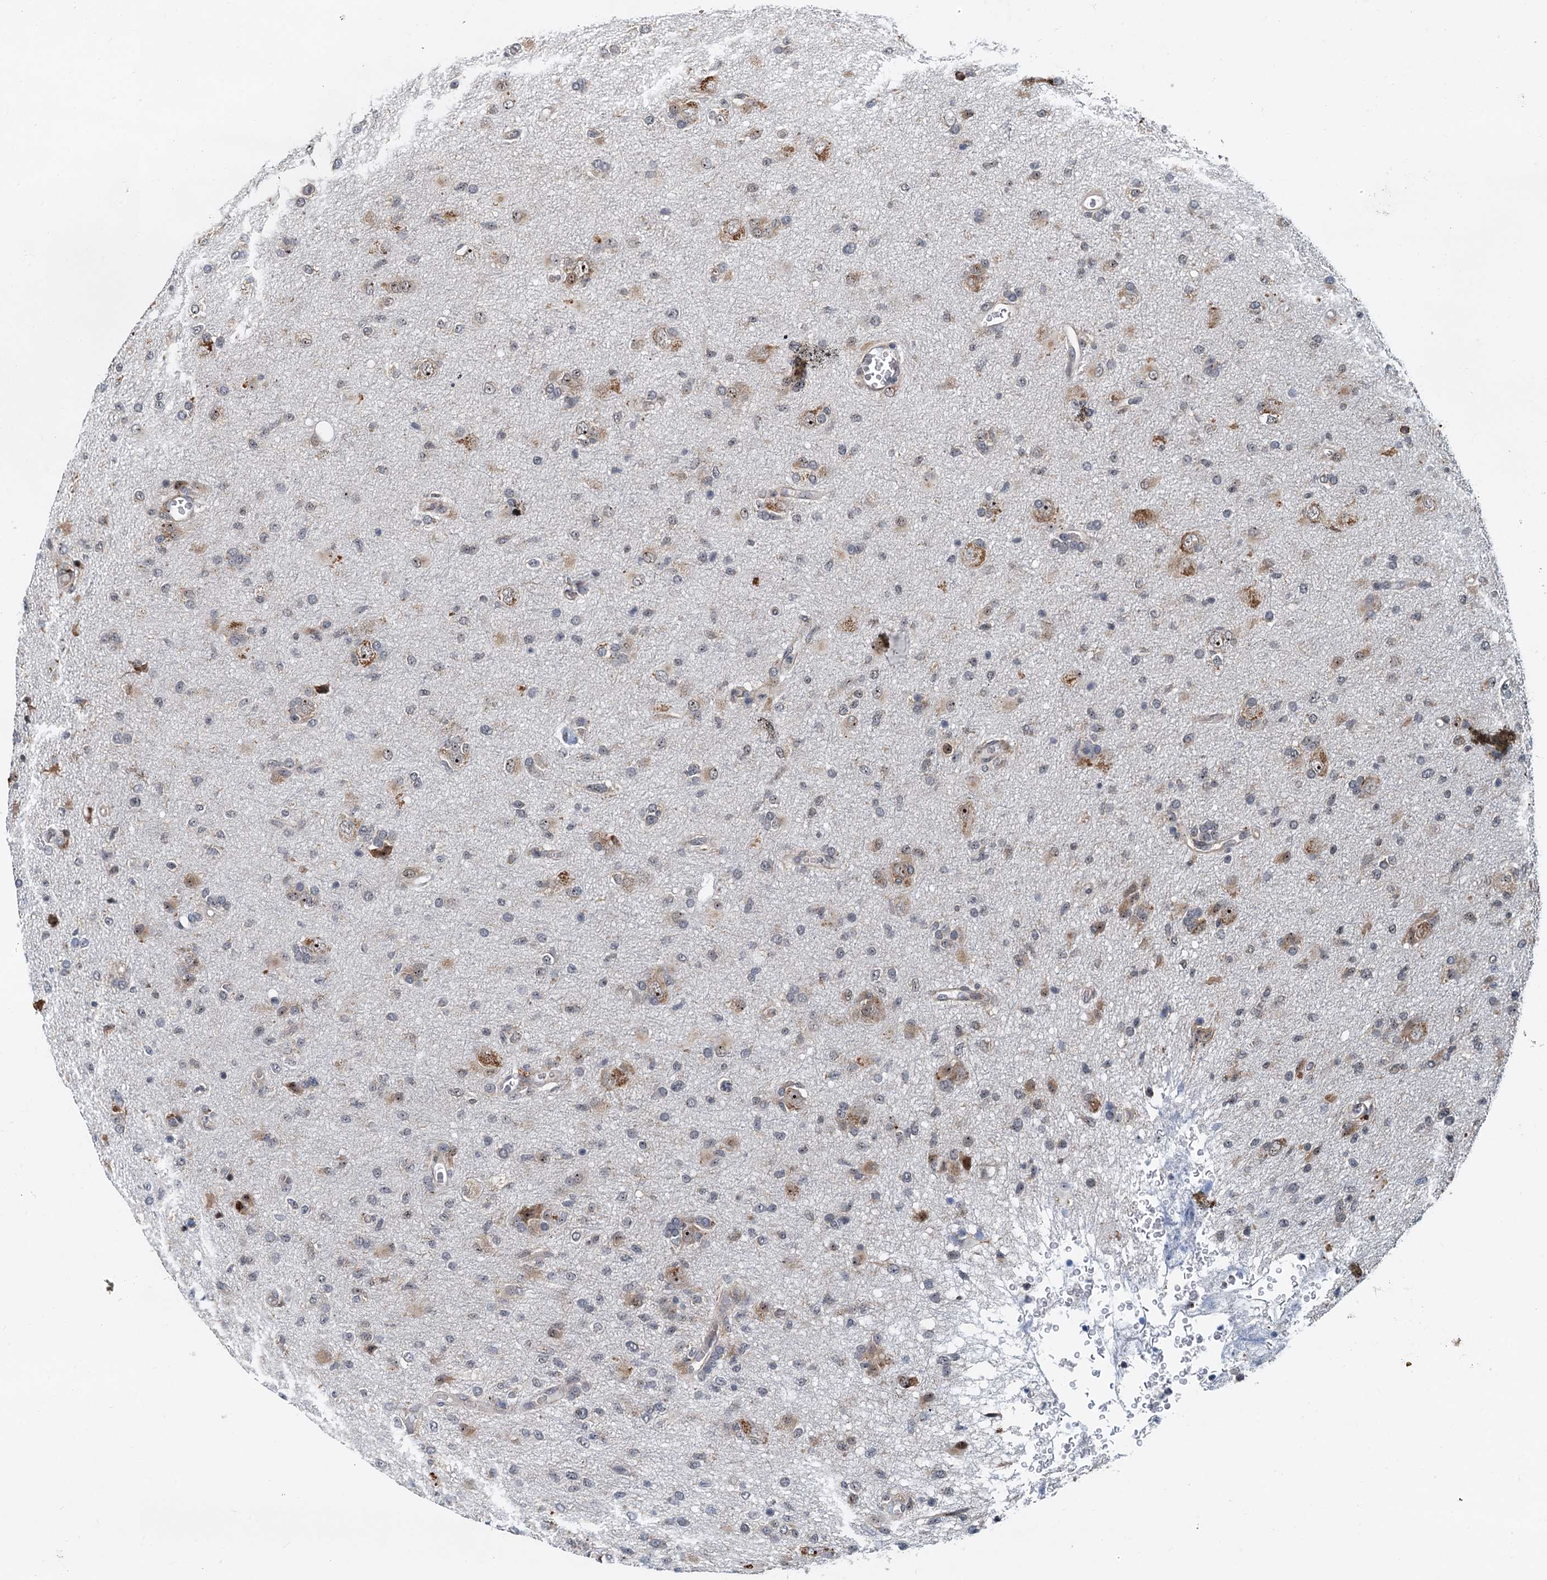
{"staining": {"intensity": "negative", "quantity": "none", "location": "none"}, "tissue": "glioma", "cell_type": "Tumor cells", "image_type": "cancer", "snomed": [{"axis": "morphology", "description": "Glioma, malignant, High grade"}, {"axis": "topography", "description": "Brain"}], "caption": "Tumor cells show no significant protein expression in glioma. (DAB (3,3'-diaminobenzidine) IHC with hematoxylin counter stain).", "gene": "DNAJC21", "patient": {"sex": "female", "age": 57}}